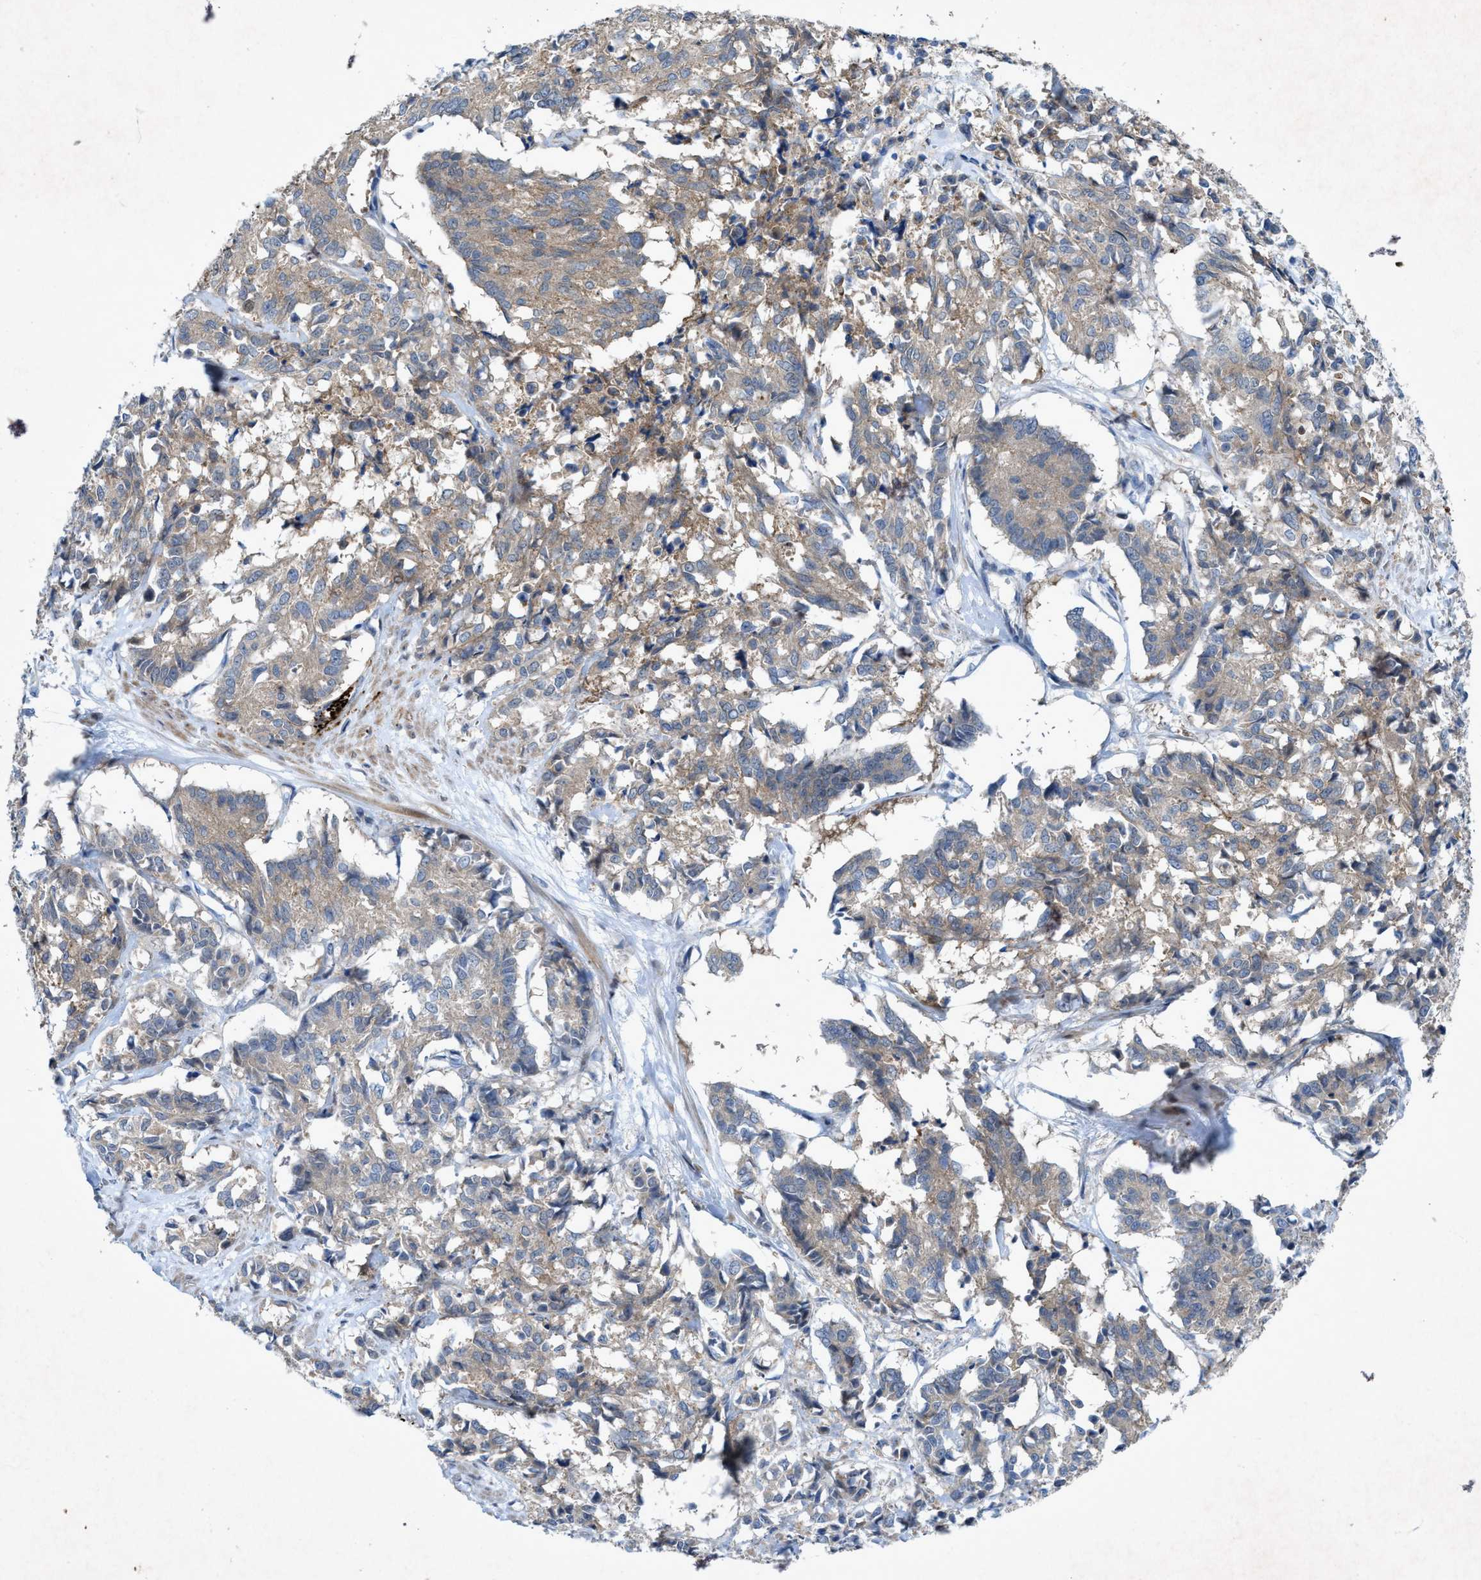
{"staining": {"intensity": "weak", "quantity": "25%-75%", "location": "cytoplasmic/membranous"}, "tissue": "cervical cancer", "cell_type": "Tumor cells", "image_type": "cancer", "snomed": [{"axis": "morphology", "description": "Squamous cell carcinoma, NOS"}, {"axis": "topography", "description": "Cervix"}], "caption": "Cervical squamous cell carcinoma was stained to show a protein in brown. There is low levels of weak cytoplasmic/membranous positivity in approximately 25%-75% of tumor cells.", "gene": "URGCP", "patient": {"sex": "female", "age": 35}}